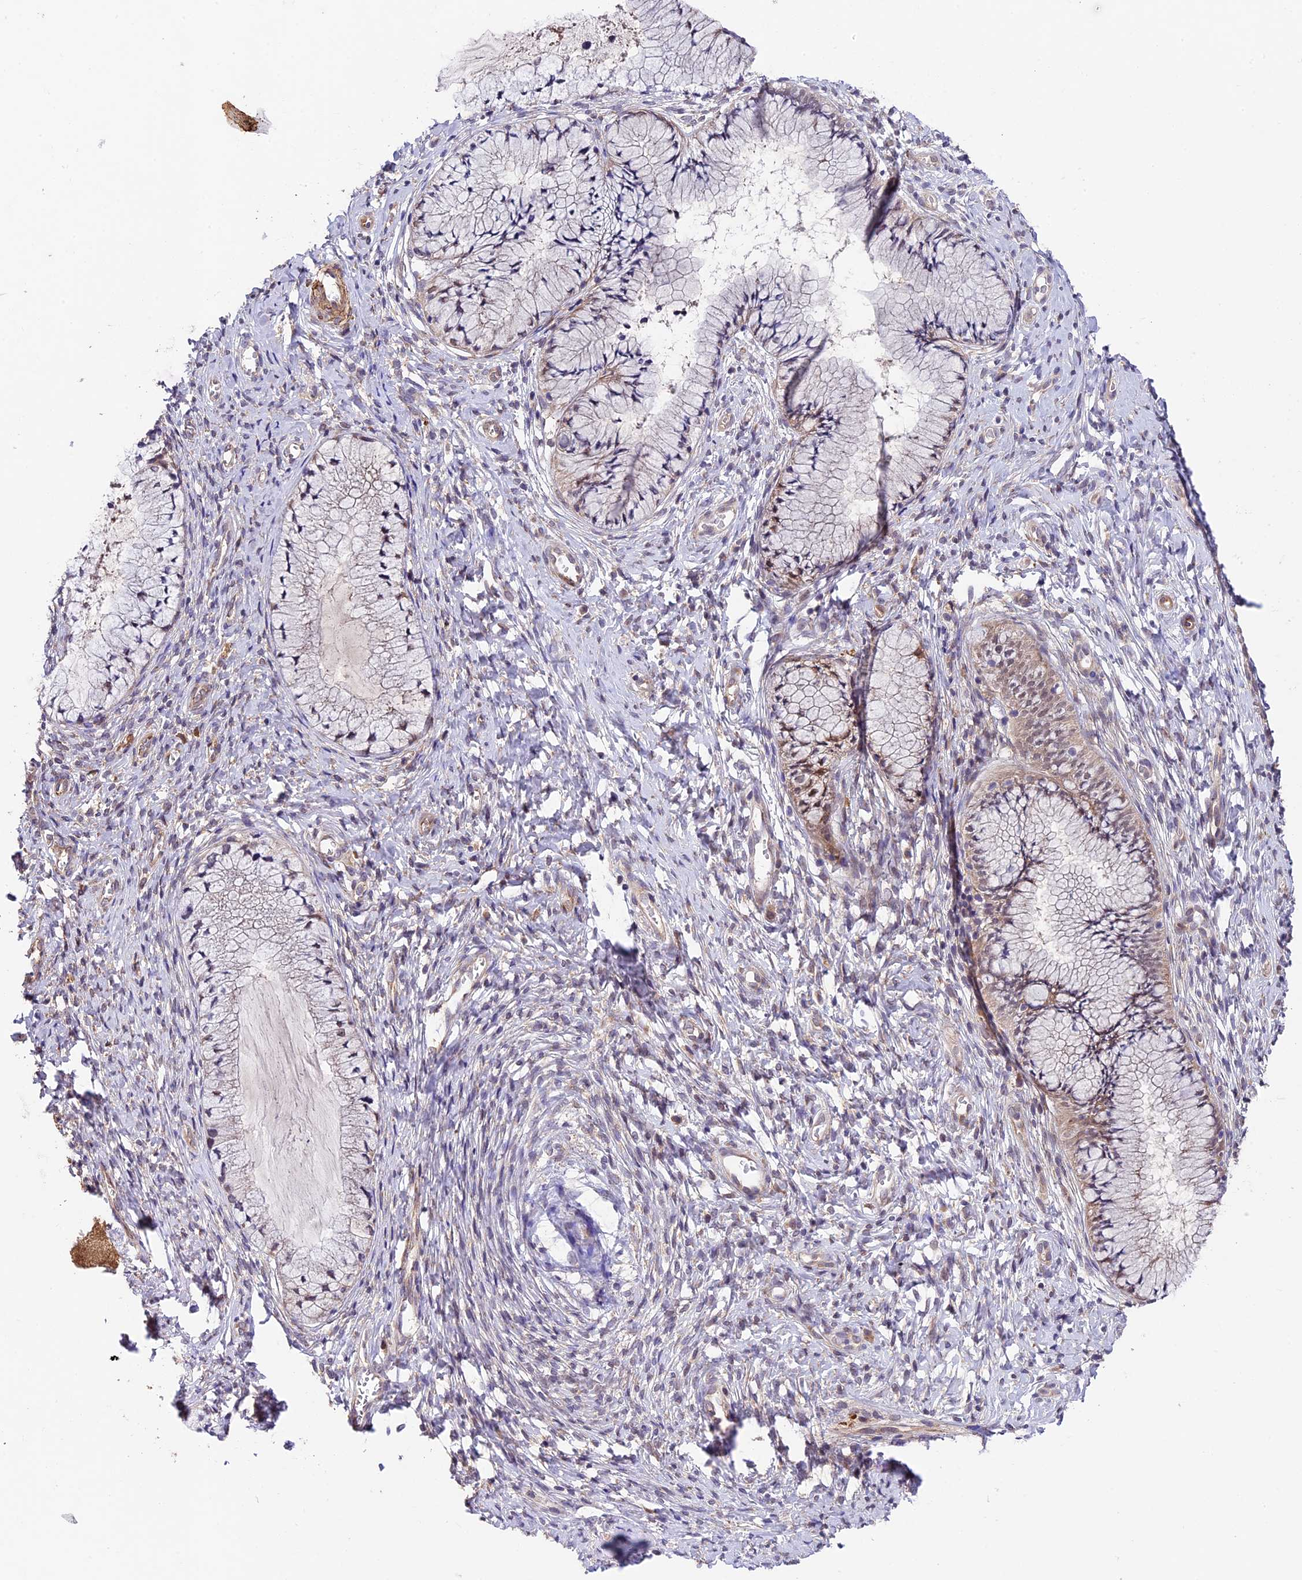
{"staining": {"intensity": "weak", "quantity": "<25%", "location": "cytoplasmic/membranous"}, "tissue": "cervix", "cell_type": "Glandular cells", "image_type": "normal", "snomed": [{"axis": "morphology", "description": "Normal tissue, NOS"}, {"axis": "topography", "description": "Cervix"}], "caption": "IHC photomicrograph of benign human cervix stained for a protein (brown), which shows no staining in glandular cells.", "gene": "LSM7", "patient": {"sex": "female", "age": 42}}